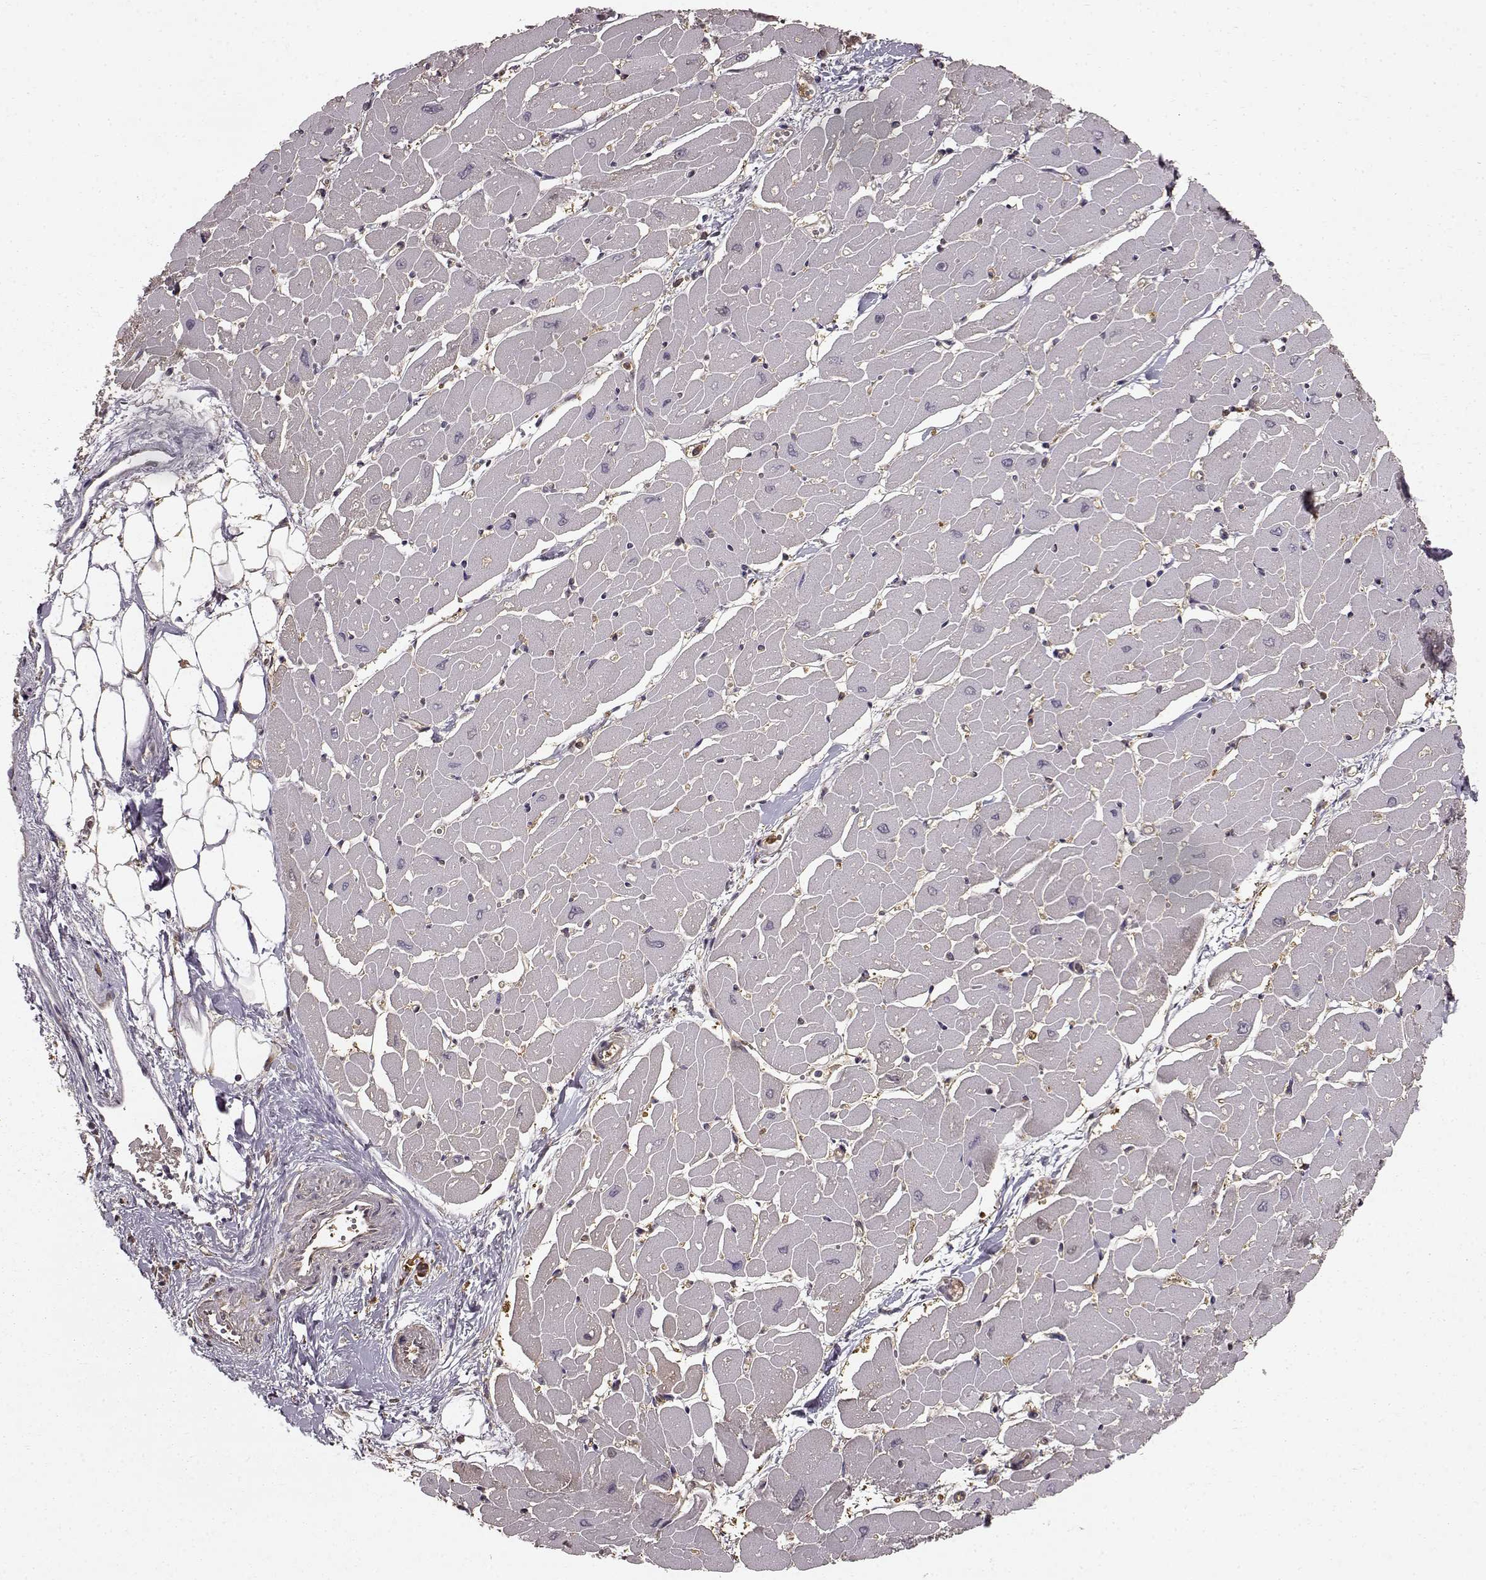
{"staining": {"intensity": "negative", "quantity": "none", "location": "none"}, "tissue": "heart muscle", "cell_type": "Cardiomyocytes", "image_type": "normal", "snomed": [{"axis": "morphology", "description": "Normal tissue, NOS"}, {"axis": "topography", "description": "Heart"}], "caption": "A high-resolution histopathology image shows immunohistochemistry staining of normal heart muscle, which reveals no significant staining in cardiomyocytes. The staining was performed using DAB to visualize the protein expression in brown, while the nuclei were stained in blue with hematoxylin (Magnification: 20x).", "gene": "NME1", "patient": {"sex": "male", "age": 57}}